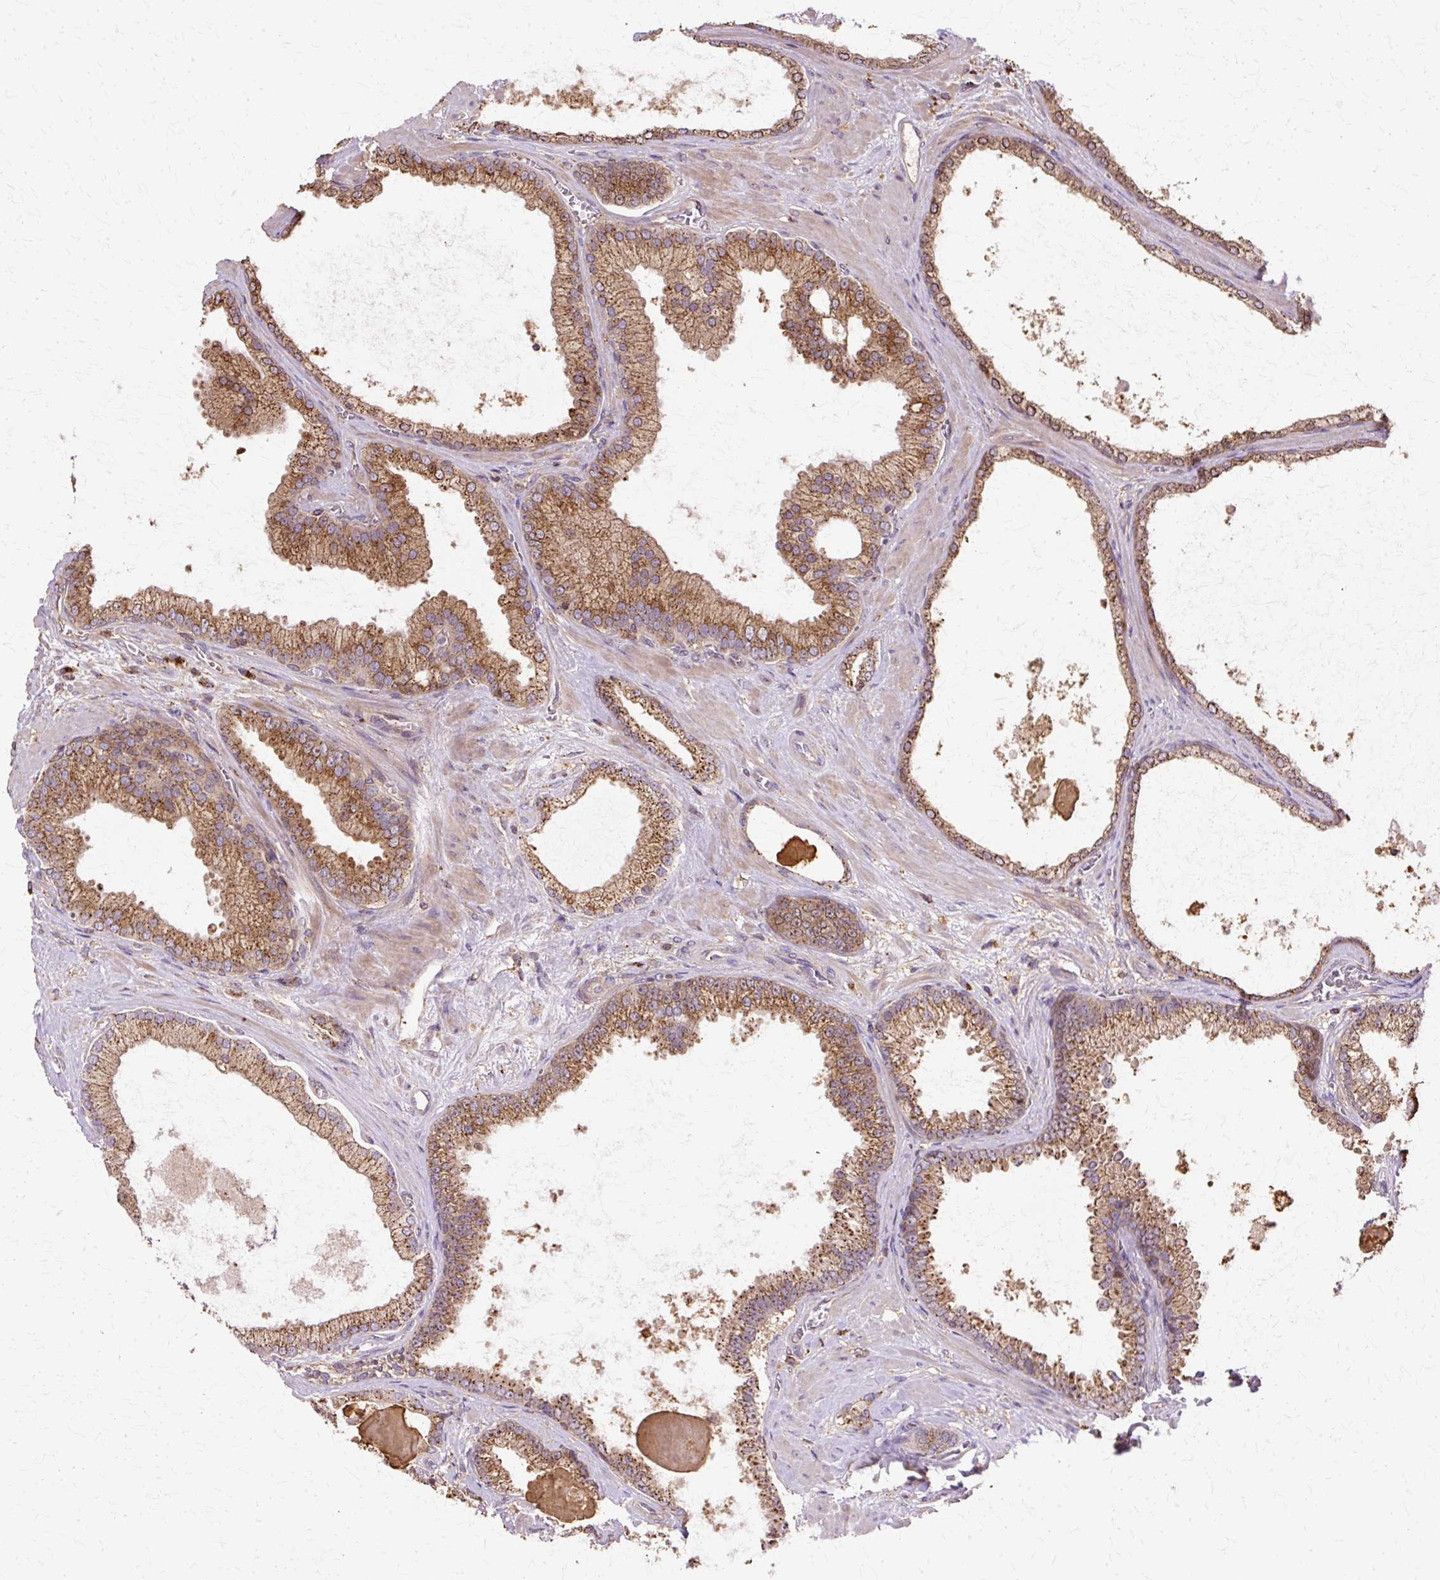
{"staining": {"intensity": "strong", "quantity": ">75%", "location": "cytoplasmic/membranous"}, "tissue": "prostate cancer", "cell_type": "Tumor cells", "image_type": "cancer", "snomed": [{"axis": "morphology", "description": "Adenocarcinoma, High grade"}, {"axis": "topography", "description": "Prostate"}], "caption": "DAB immunohistochemical staining of human prostate adenocarcinoma (high-grade) shows strong cytoplasmic/membranous protein expression in approximately >75% of tumor cells.", "gene": "COPB1", "patient": {"sex": "male", "age": 68}}